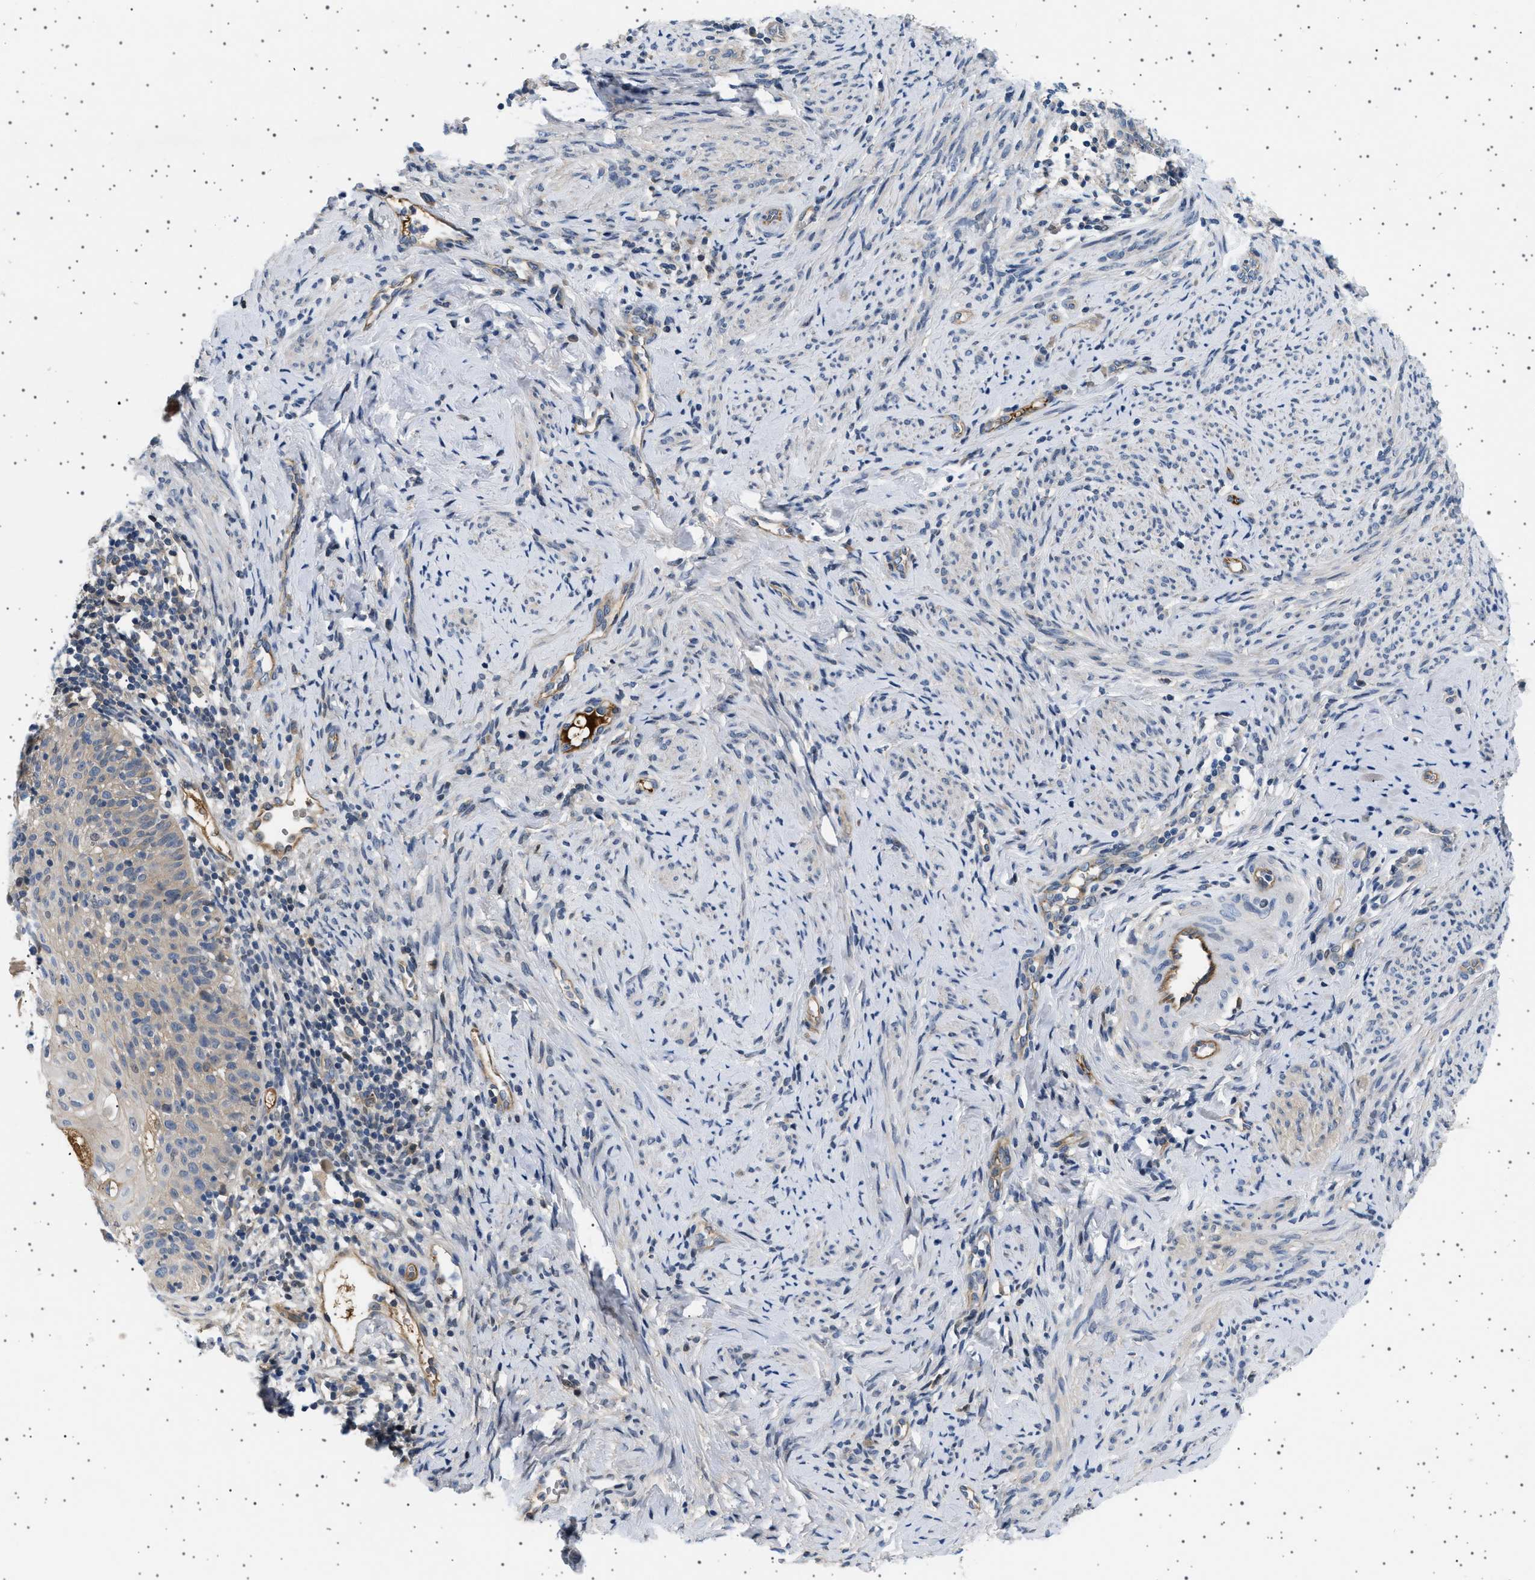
{"staining": {"intensity": "weak", "quantity": "25%-75%", "location": "cytoplasmic/membranous"}, "tissue": "cervical cancer", "cell_type": "Tumor cells", "image_type": "cancer", "snomed": [{"axis": "morphology", "description": "Squamous cell carcinoma, NOS"}, {"axis": "topography", "description": "Cervix"}], "caption": "About 25%-75% of tumor cells in human squamous cell carcinoma (cervical) reveal weak cytoplasmic/membranous protein expression as visualized by brown immunohistochemical staining.", "gene": "PLPP6", "patient": {"sex": "female", "age": 70}}